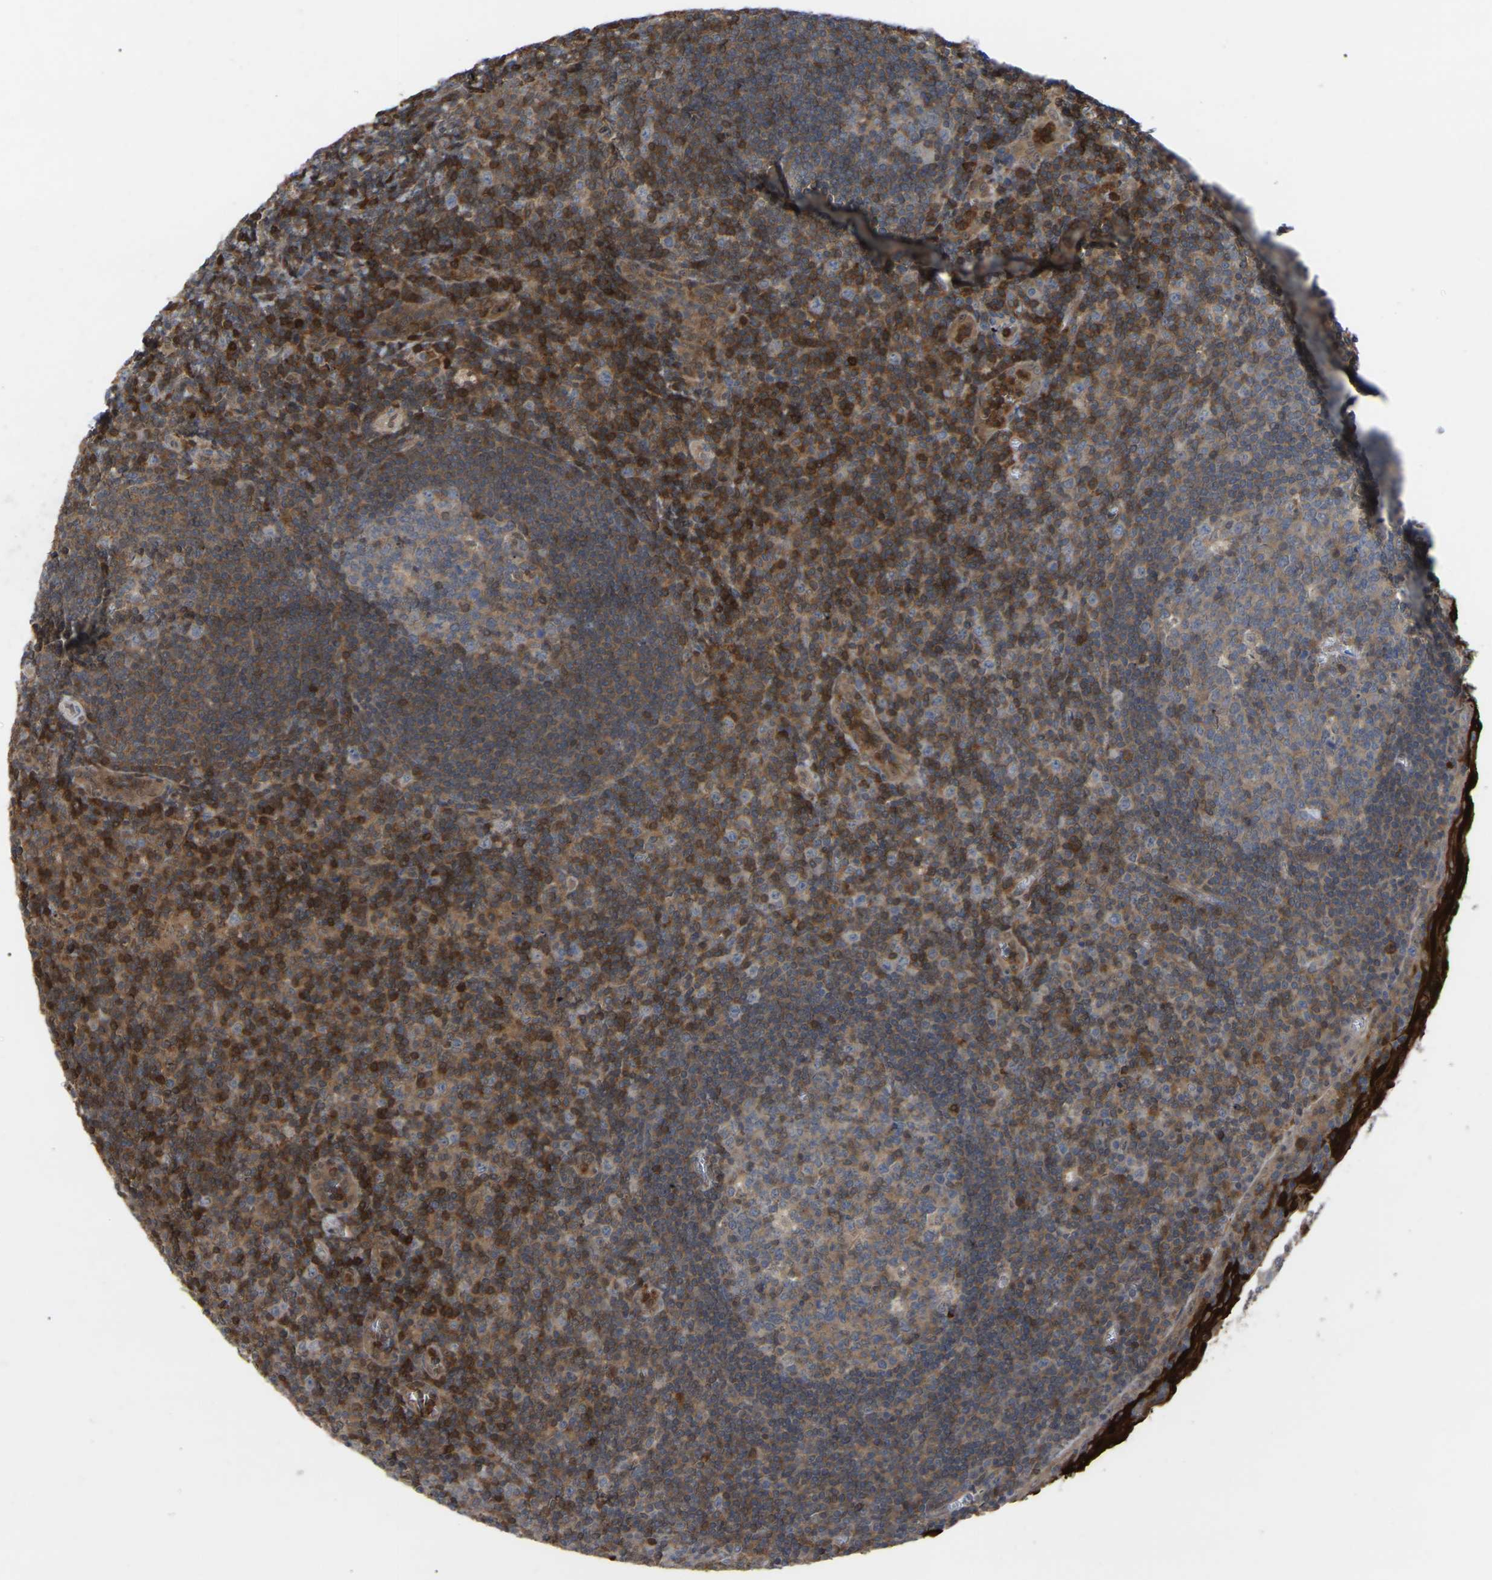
{"staining": {"intensity": "weak", "quantity": "25%-75%", "location": "cytoplasmic/membranous"}, "tissue": "tonsil", "cell_type": "Germinal center cells", "image_type": "normal", "snomed": [{"axis": "morphology", "description": "Normal tissue, NOS"}, {"axis": "topography", "description": "Tonsil"}], "caption": "Protein staining of benign tonsil demonstrates weak cytoplasmic/membranous expression in approximately 25%-75% of germinal center cells. (DAB (3,3'-diaminobenzidine) IHC with brightfield microscopy, high magnification).", "gene": "CIT", "patient": {"sex": "male", "age": 37}}